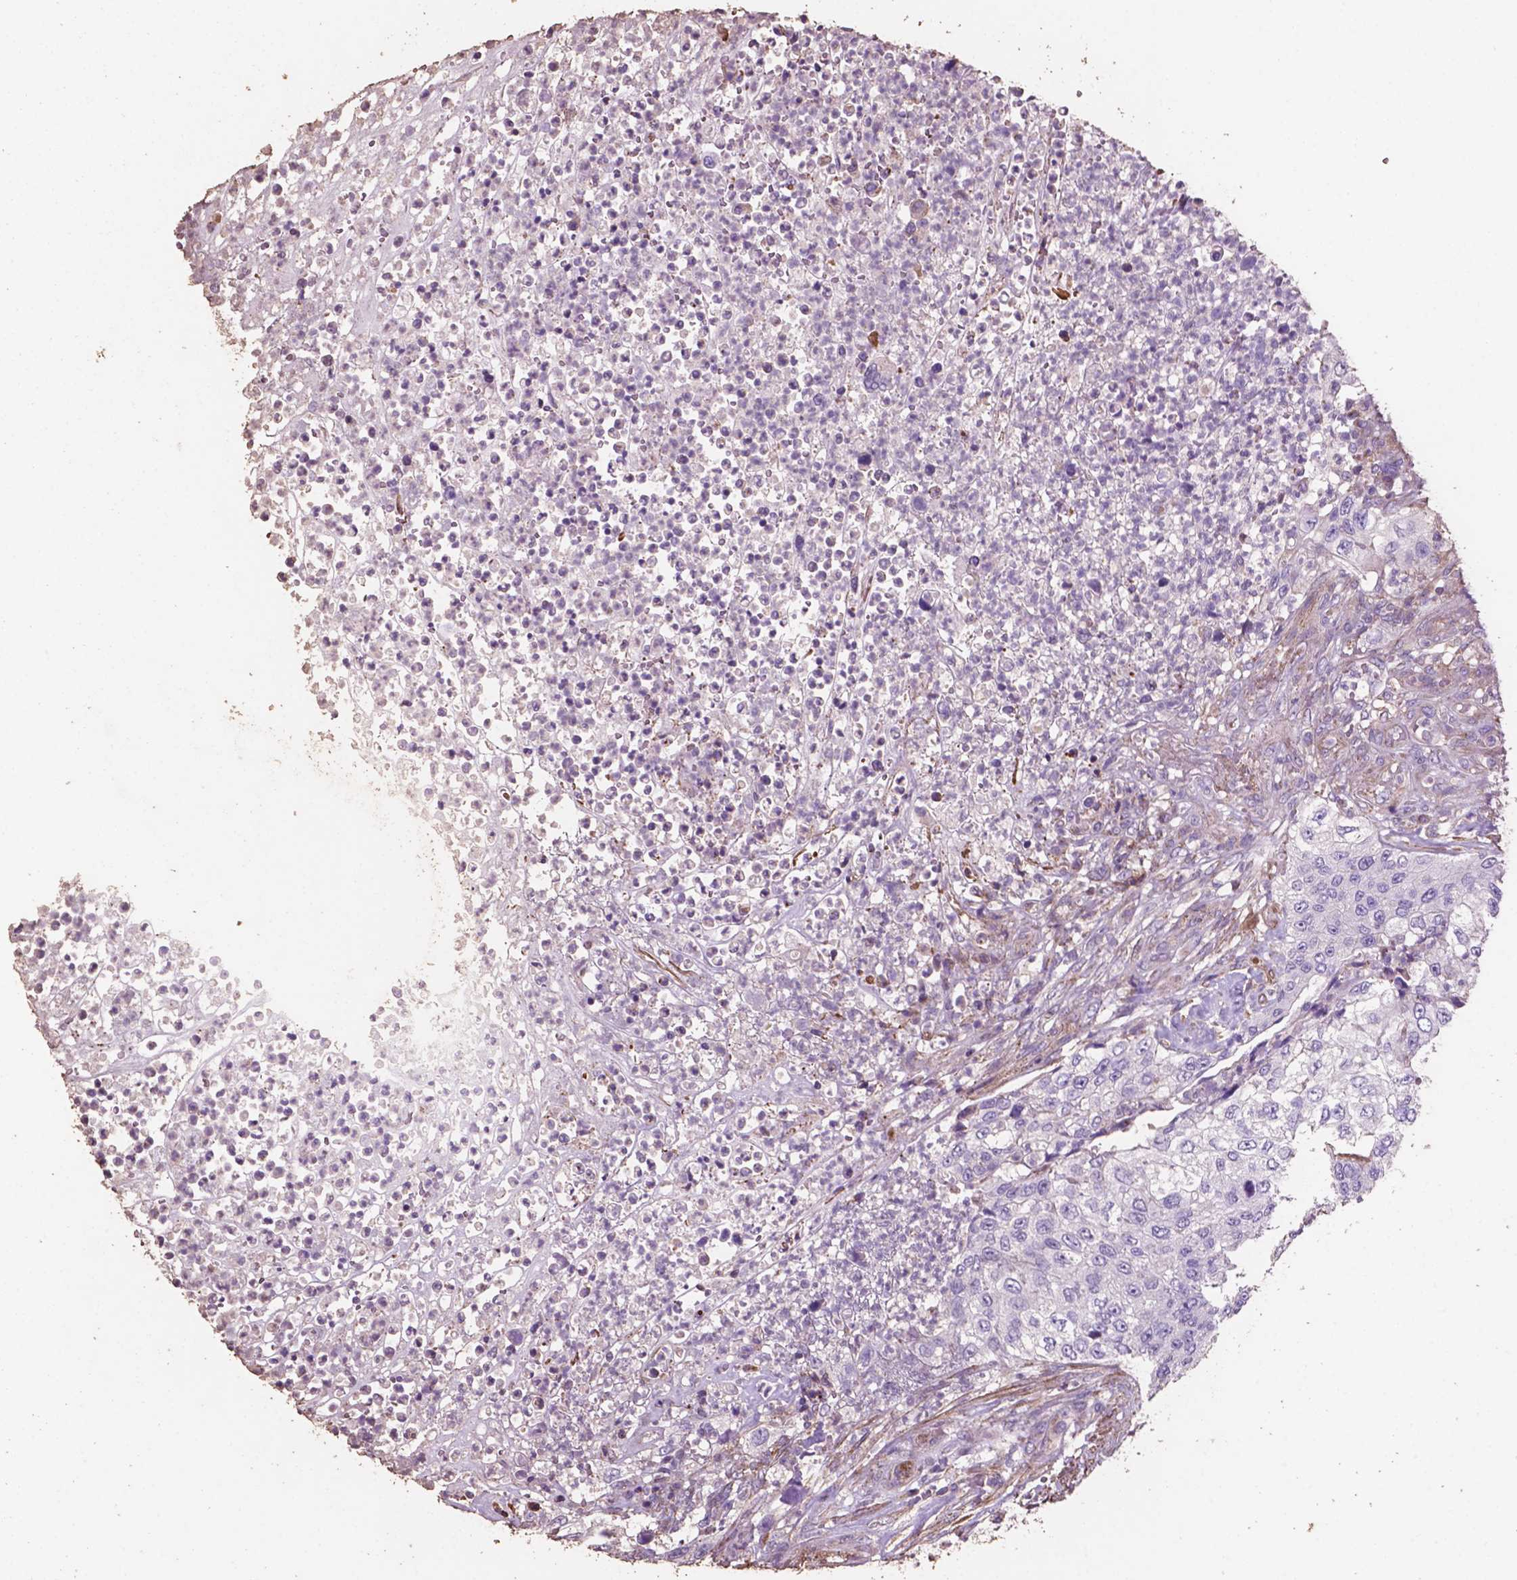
{"staining": {"intensity": "negative", "quantity": "none", "location": "none"}, "tissue": "urothelial cancer", "cell_type": "Tumor cells", "image_type": "cancer", "snomed": [{"axis": "morphology", "description": "Urothelial carcinoma, High grade"}, {"axis": "topography", "description": "Urinary bladder"}], "caption": "This is a image of immunohistochemistry staining of high-grade urothelial carcinoma, which shows no staining in tumor cells.", "gene": "COMMD4", "patient": {"sex": "female", "age": 60}}